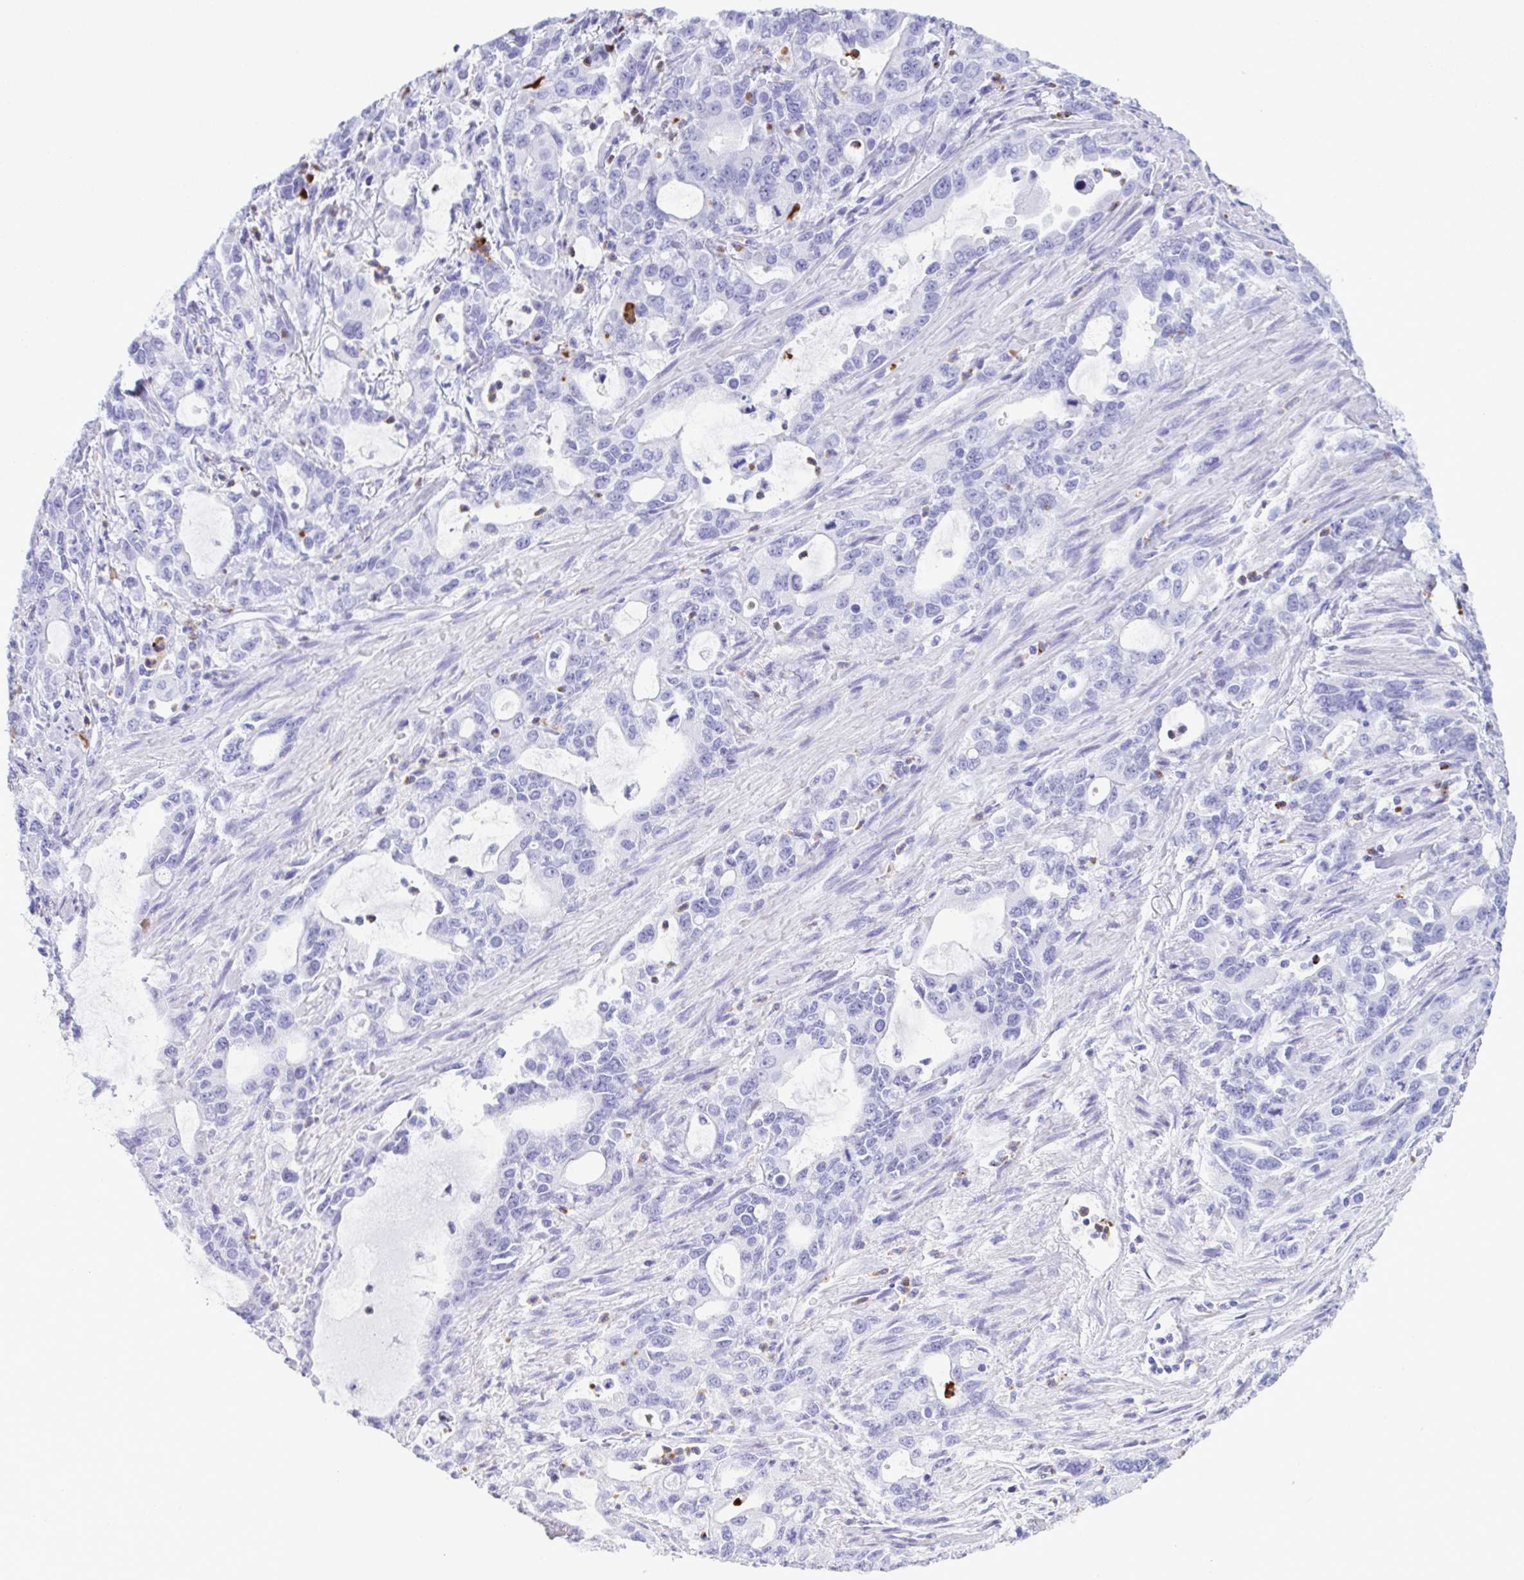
{"staining": {"intensity": "negative", "quantity": "none", "location": "none"}, "tissue": "stomach cancer", "cell_type": "Tumor cells", "image_type": "cancer", "snomed": [{"axis": "morphology", "description": "Adenocarcinoma, NOS"}, {"axis": "topography", "description": "Stomach, upper"}], "caption": "Stomach cancer was stained to show a protein in brown. There is no significant expression in tumor cells.", "gene": "LTF", "patient": {"sex": "male", "age": 85}}